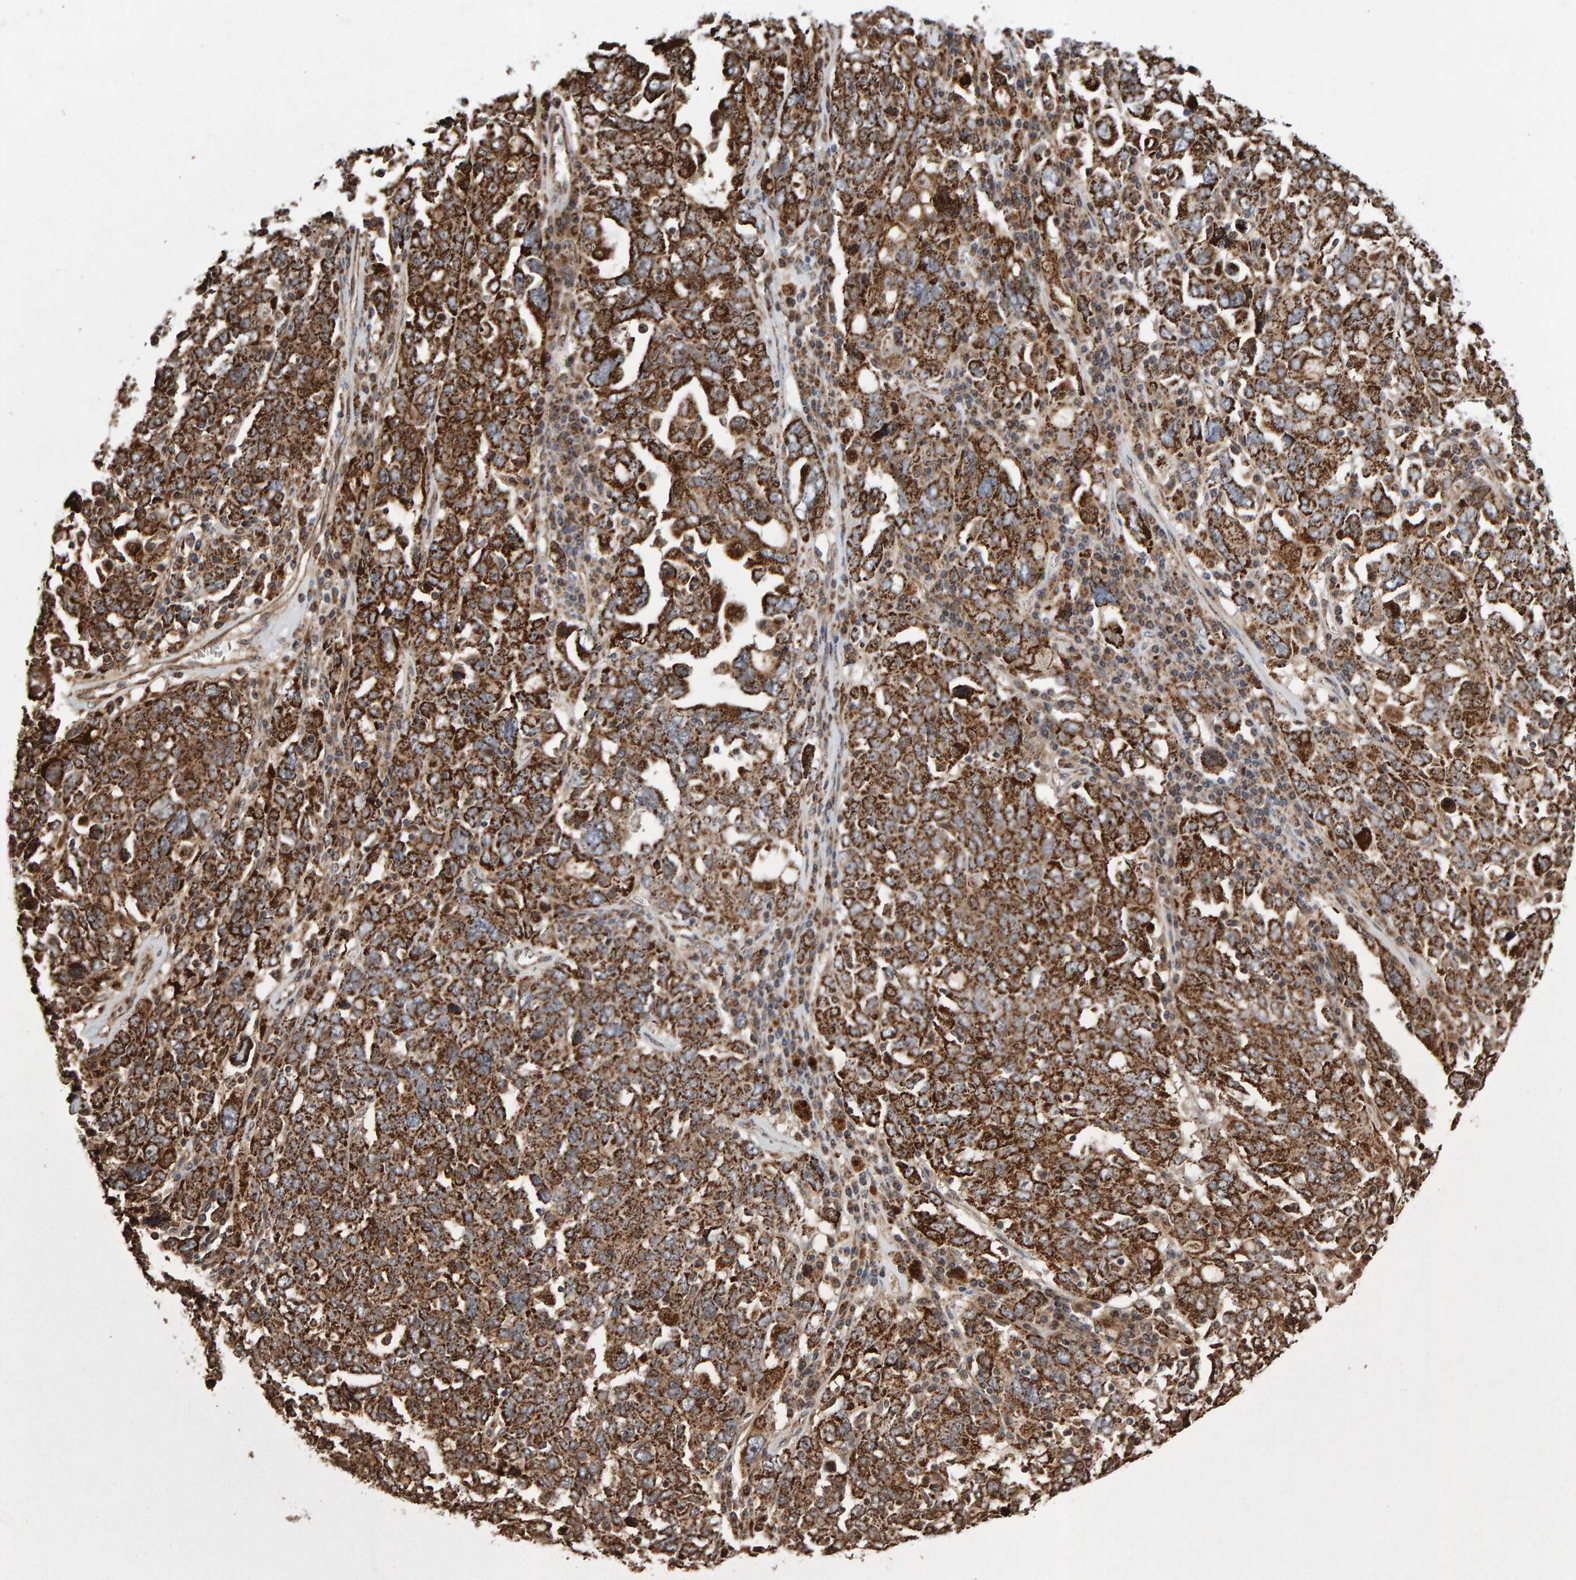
{"staining": {"intensity": "strong", "quantity": ">75%", "location": "cytoplasmic/membranous"}, "tissue": "ovarian cancer", "cell_type": "Tumor cells", "image_type": "cancer", "snomed": [{"axis": "morphology", "description": "Carcinoma, endometroid"}, {"axis": "topography", "description": "Ovary"}], "caption": "DAB immunohistochemical staining of human ovarian cancer (endometroid carcinoma) demonstrates strong cytoplasmic/membranous protein expression in approximately >75% of tumor cells. Ihc stains the protein of interest in brown and the nuclei are stained blue.", "gene": "PECR", "patient": {"sex": "female", "age": 62}}